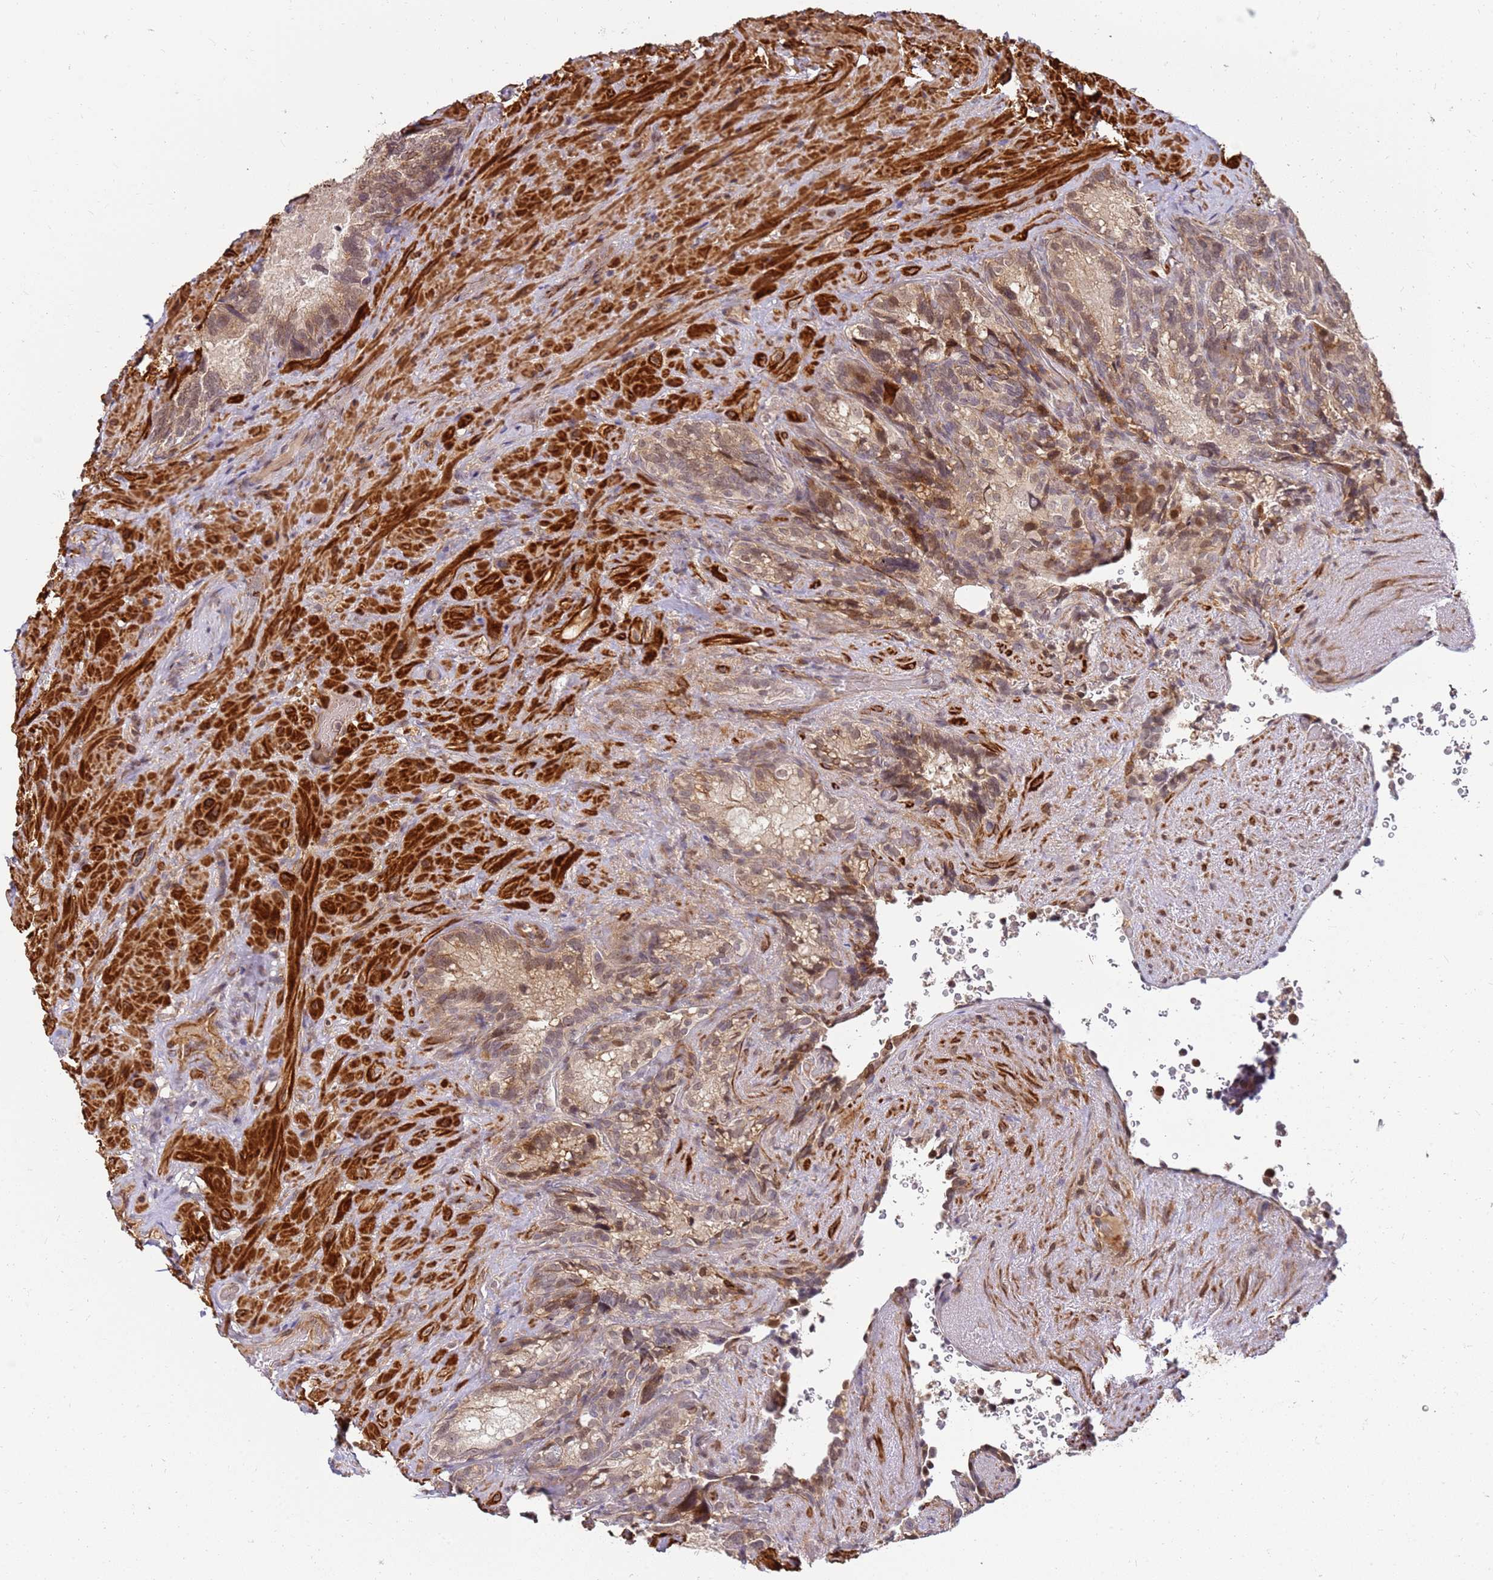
{"staining": {"intensity": "weak", "quantity": "25%-75%", "location": "cytoplasmic/membranous,nuclear"}, "tissue": "seminal vesicle", "cell_type": "Glandular cells", "image_type": "normal", "snomed": [{"axis": "morphology", "description": "Normal tissue, NOS"}, {"axis": "topography", "description": "Seminal veicle"}], "caption": "This is a micrograph of immunohistochemistry staining of unremarkable seminal vesicle, which shows weak positivity in the cytoplasmic/membranous,nuclear of glandular cells.", "gene": "ST18", "patient": {"sex": "male", "age": 62}}